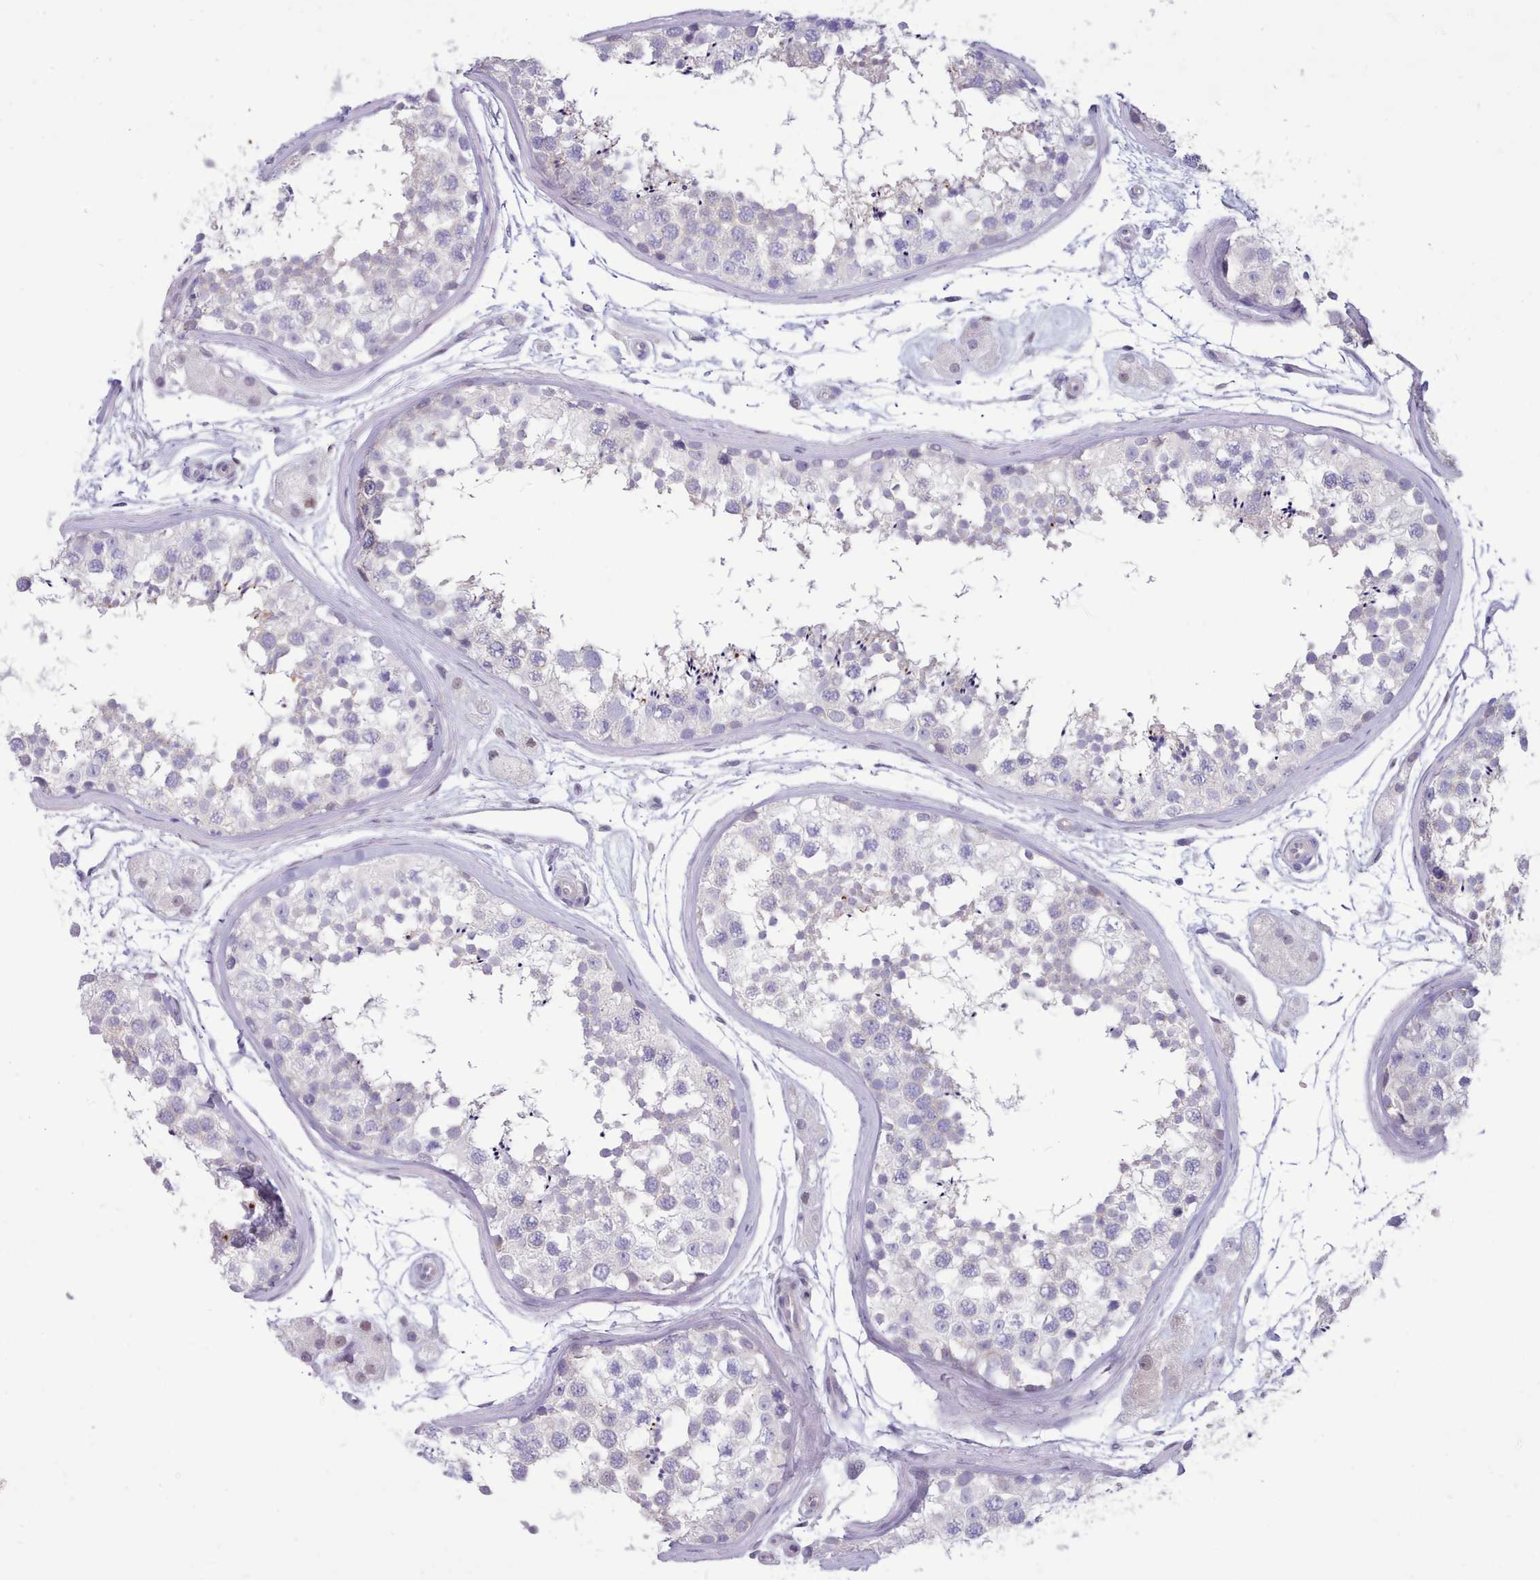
{"staining": {"intensity": "negative", "quantity": "none", "location": "none"}, "tissue": "testis", "cell_type": "Cells in seminiferous ducts", "image_type": "normal", "snomed": [{"axis": "morphology", "description": "Normal tissue, NOS"}, {"axis": "topography", "description": "Testis"}], "caption": "The IHC image has no significant expression in cells in seminiferous ducts of testis. (Stains: DAB immunohistochemistry with hematoxylin counter stain, Microscopy: brightfield microscopy at high magnification).", "gene": "TMEM253", "patient": {"sex": "male", "age": 56}}